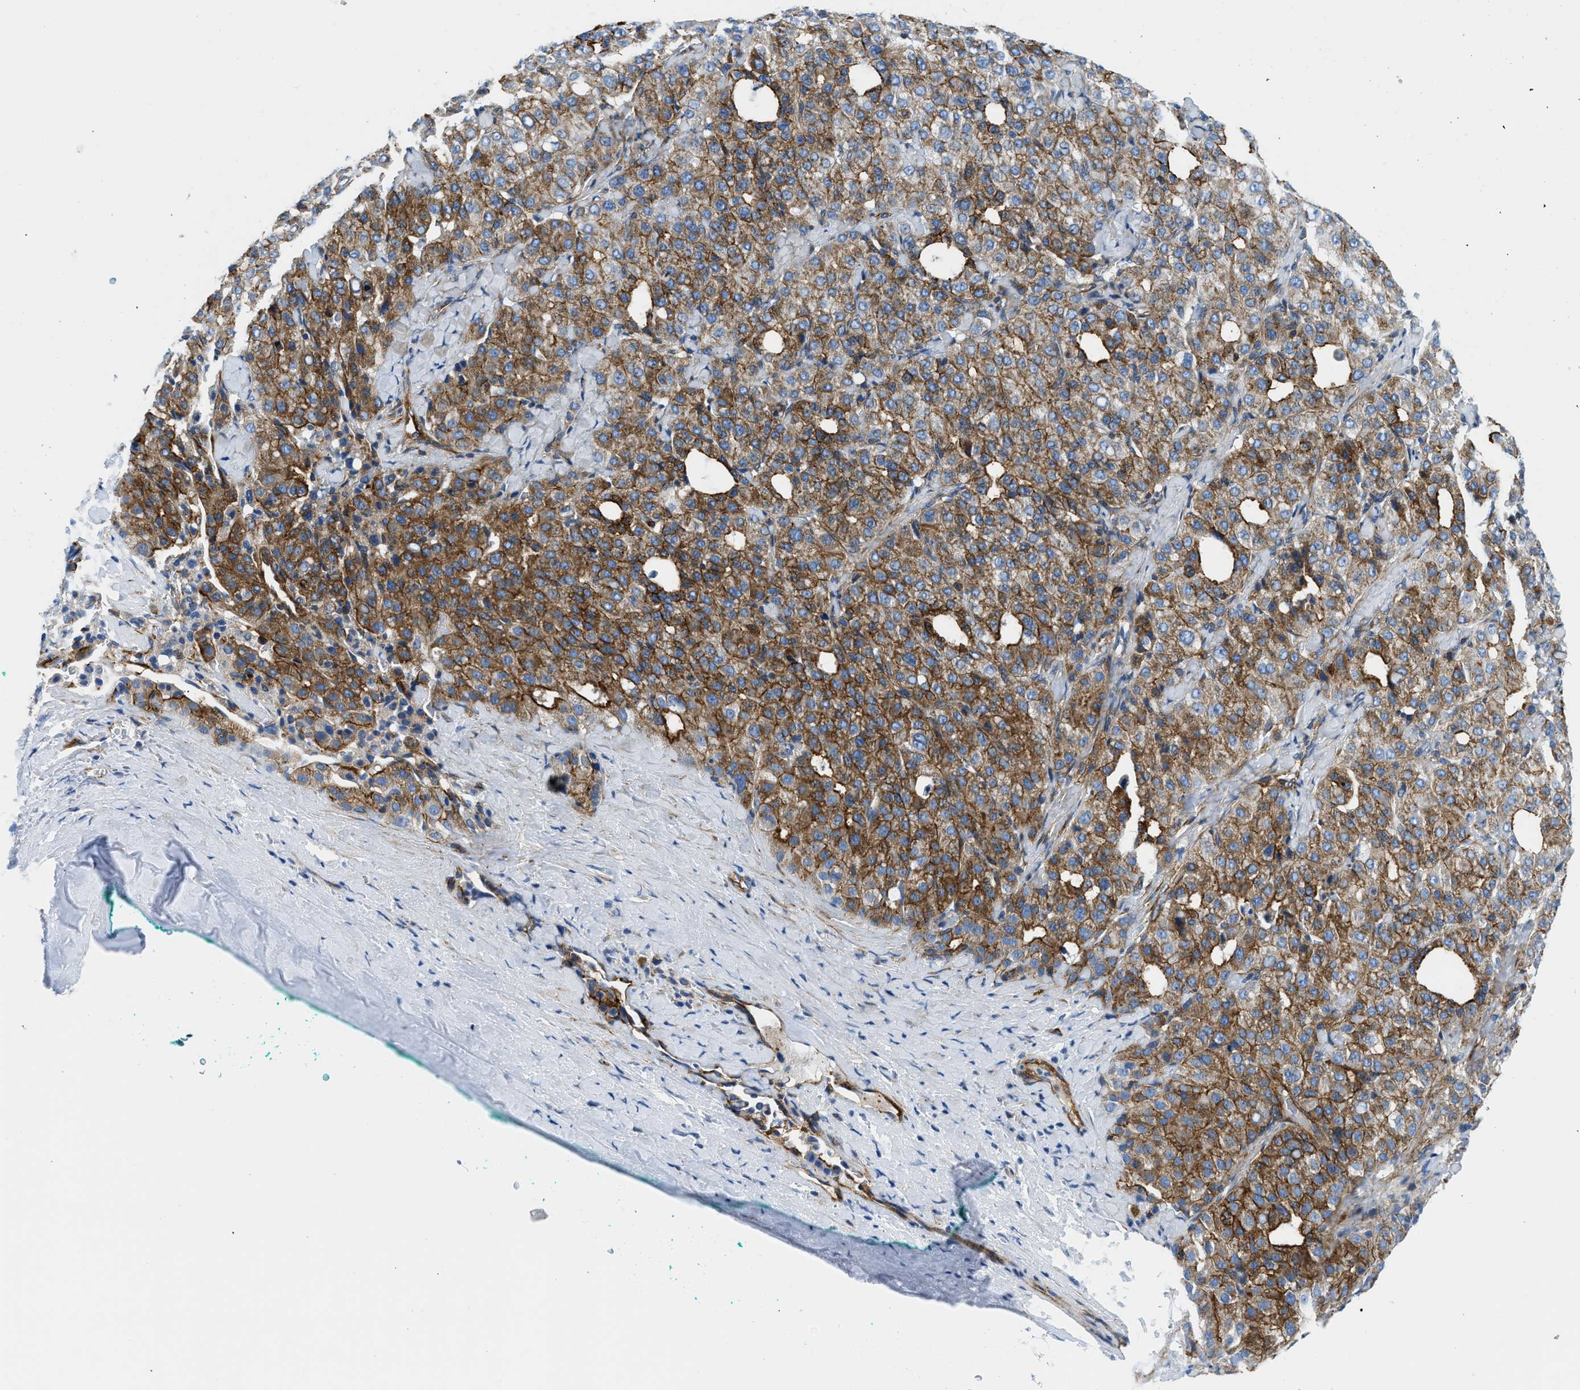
{"staining": {"intensity": "strong", "quantity": ">75%", "location": "cytoplasmic/membranous"}, "tissue": "liver cancer", "cell_type": "Tumor cells", "image_type": "cancer", "snomed": [{"axis": "morphology", "description": "Carcinoma, Hepatocellular, NOS"}, {"axis": "topography", "description": "Liver"}], "caption": "Immunohistochemistry histopathology image of neoplastic tissue: liver cancer (hepatocellular carcinoma) stained using immunohistochemistry (IHC) reveals high levels of strong protein expression localized specifically in the cytoplasmic/membranous of tumor cells, appearing as a cytoplasmic/membranous brown color.", "gene": "CUTA", "patient": {"sex": "male", "age": 65}}